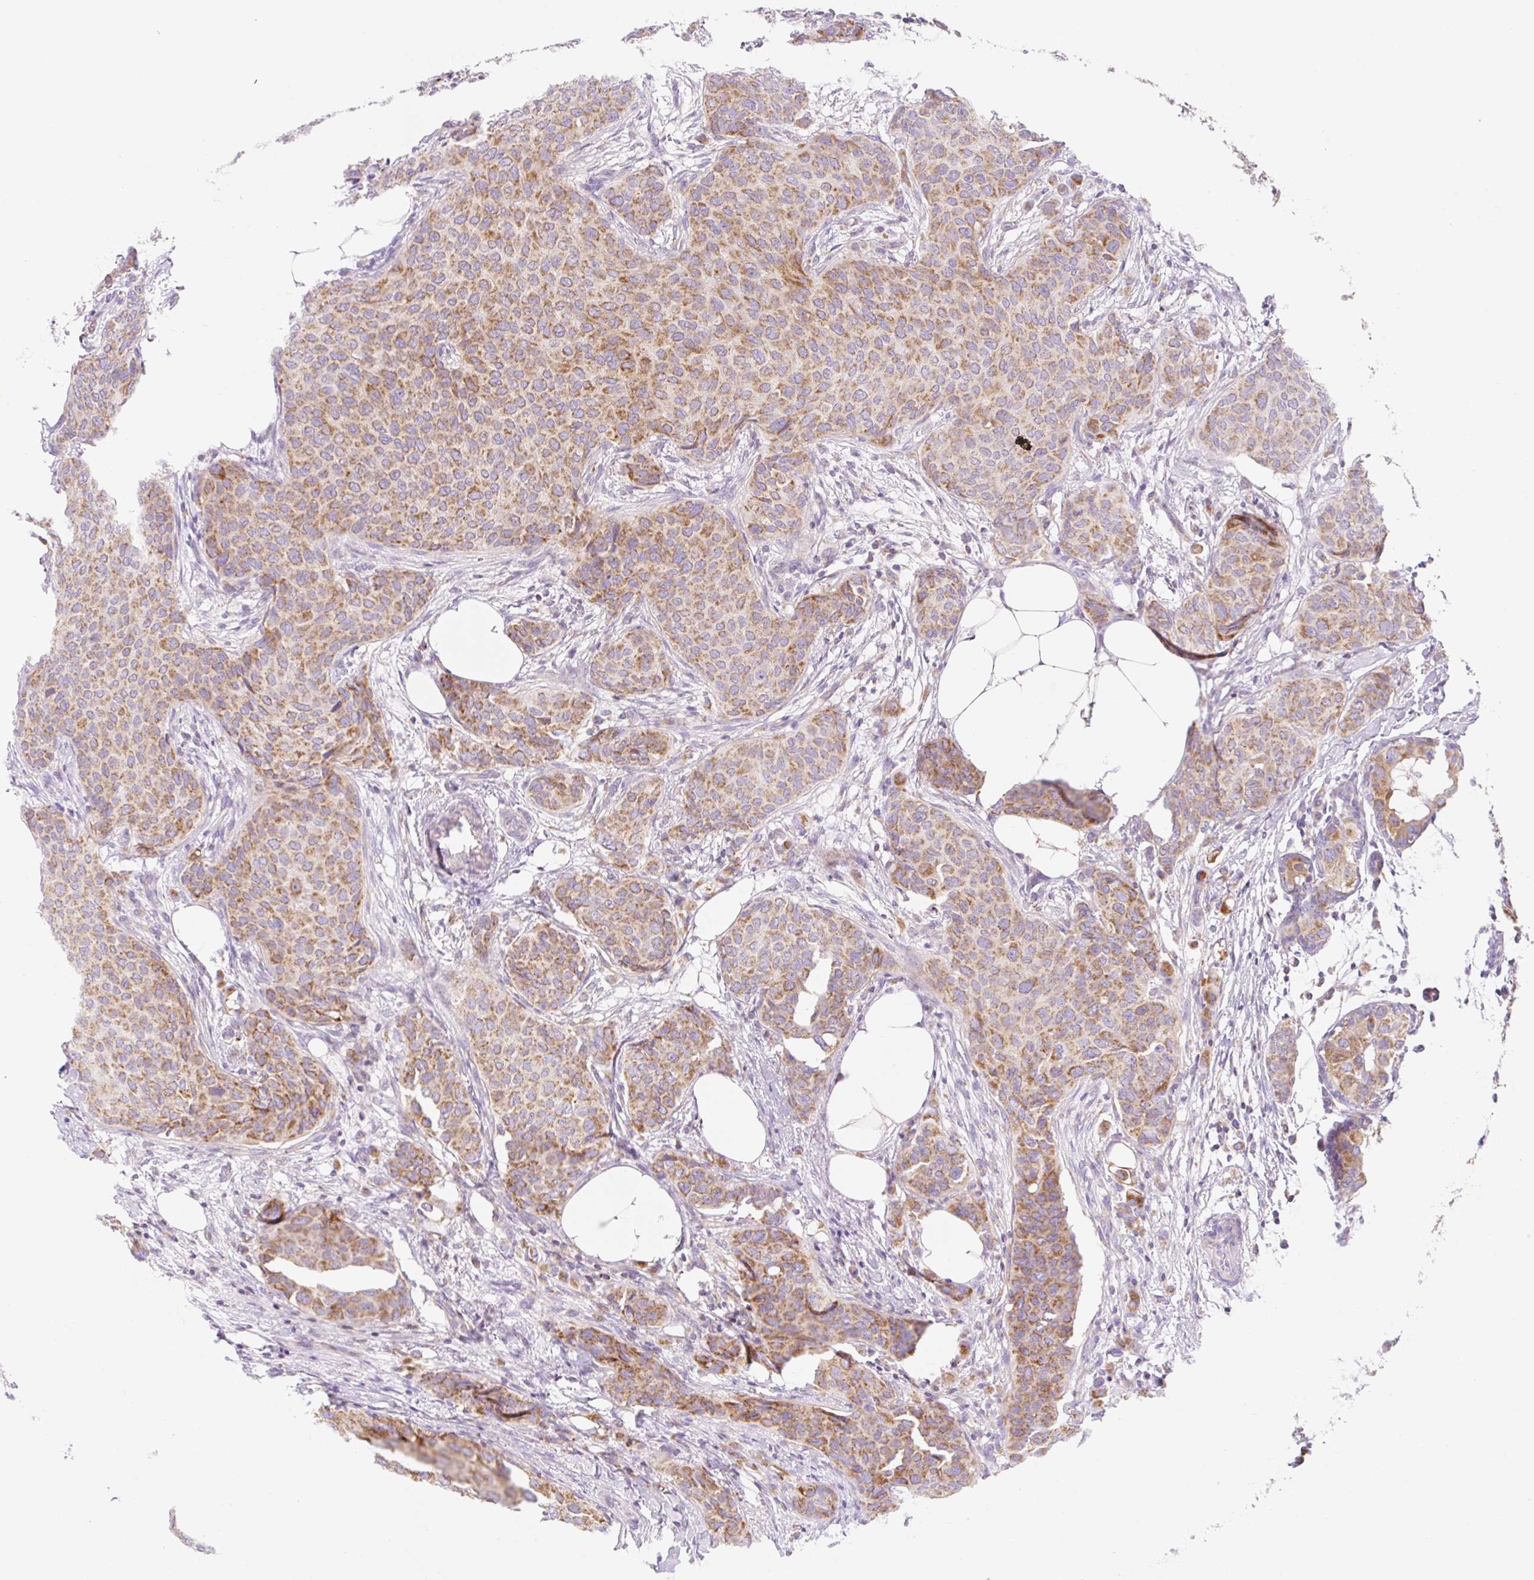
{"staining": {"intensity": "moderate", "quantity": ">75%", "location": "cytoplasmic/membranous"}, "tissue": "breast cancer", "cell_type": "Tumor cells", "image_type": "cancer", "snomed": [{"axis": "morphology", "description": "Duct carcinoma"}, {"axis": "topography", "description": "Breast"}], "caption": "Protein positivity by immunohistochemistry (IHC) exhibits moderate cytoplasmic/membranous positivity in about >75% of tumor cells in breast cancer (invasive ductal carcinoma). Using DAB (3,3'-diaminobenzidine) (brown) and hematoxylin (blue) stains, captured at high magnification using brightfield microscopy.", "gene": "FOCAD", "patient": {"sex": "female", "age": 47}}